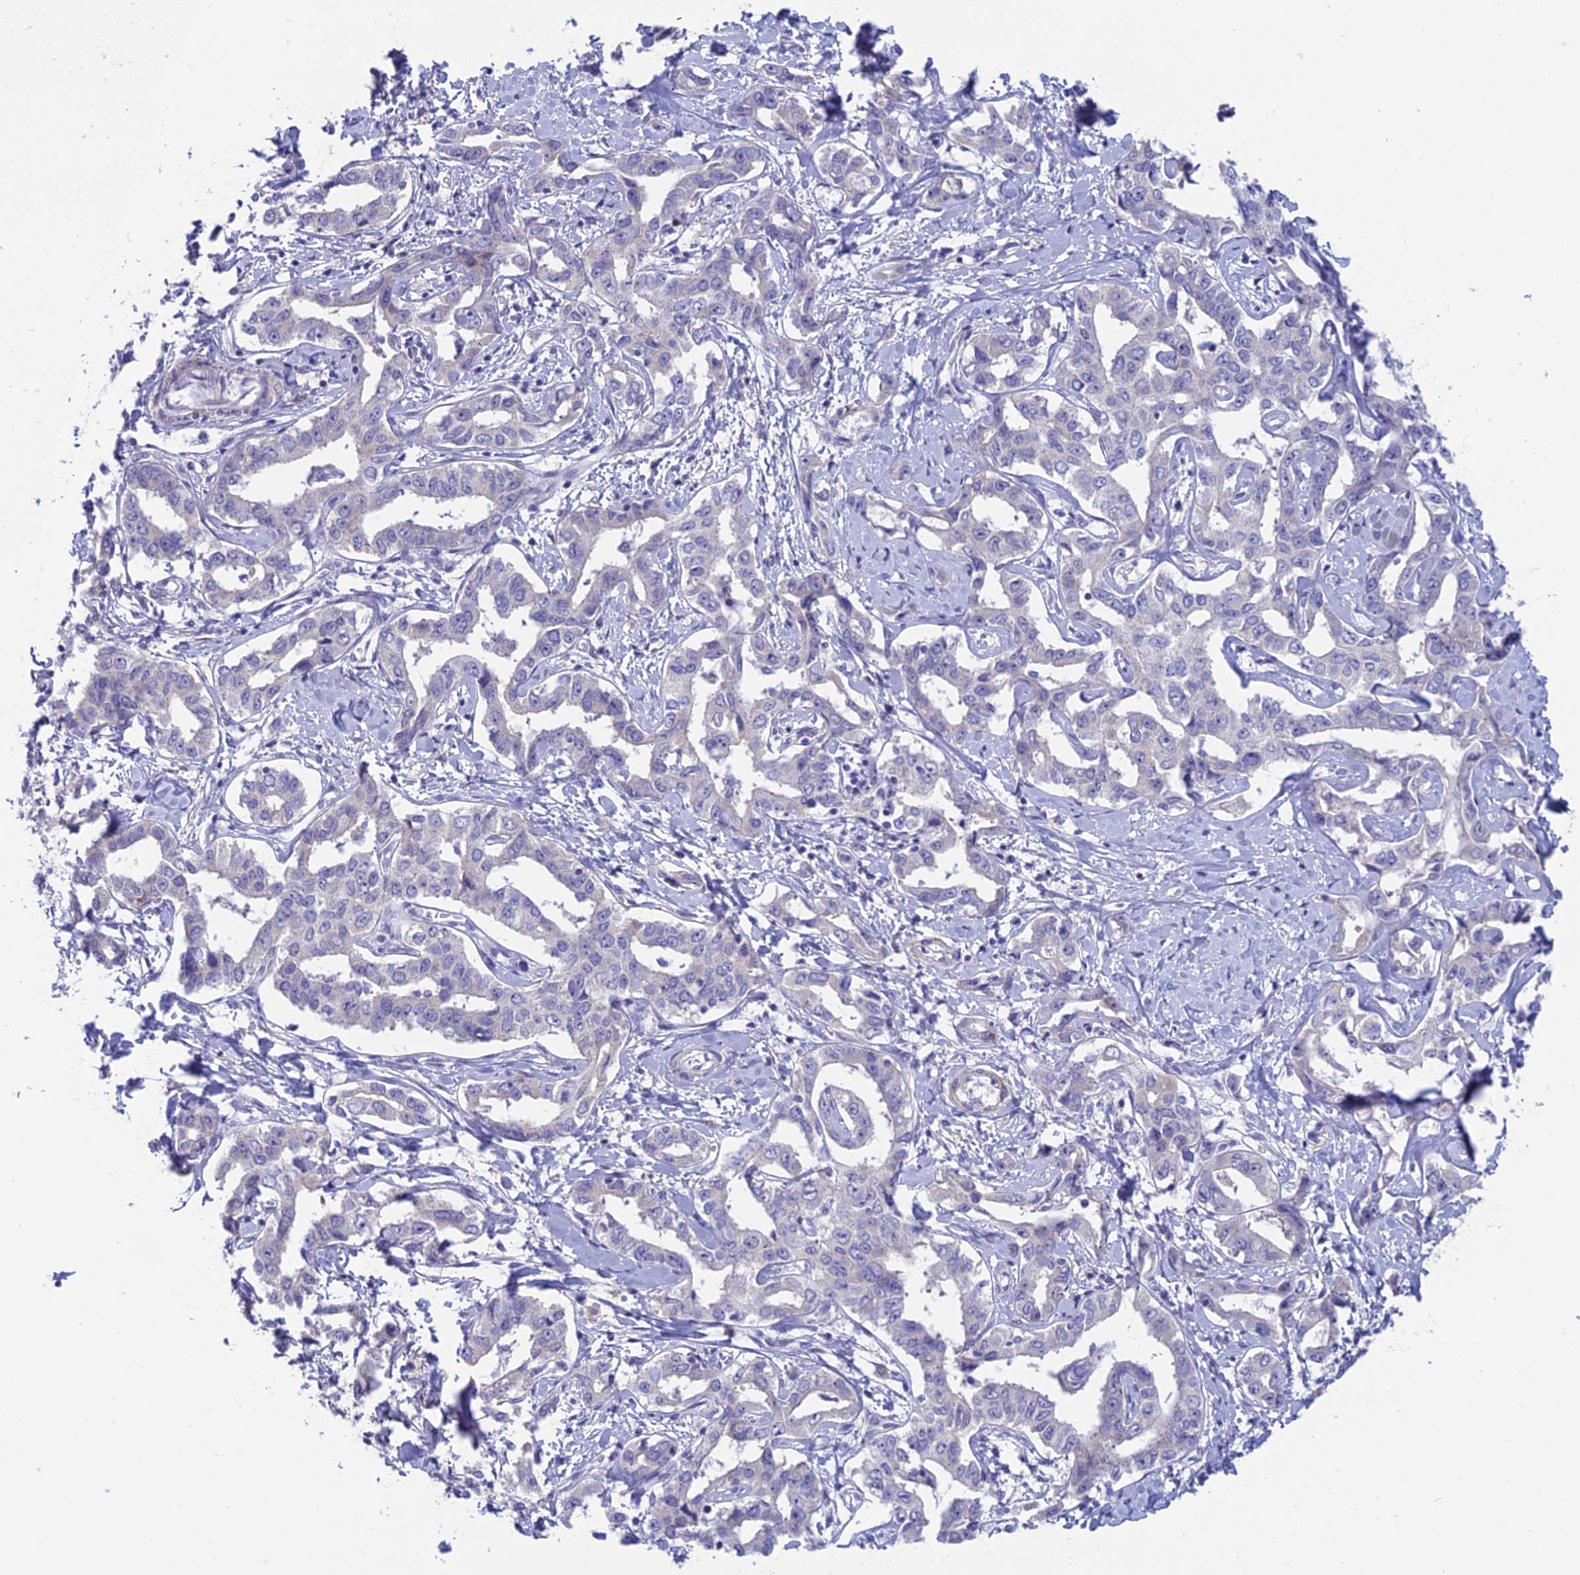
{"staining": {"intensity": "negative", "quantity": "none", "location": "none"}, "tissue": "liver cancer", "cell_type": "Tumor cells", "image_type": "cancer", "snomed": [{"axis": "morphology", "description": "Cholangiocarcinoma"}, {"axis": "topography", "description": "Liver"}], "caption": "DAB immunohistochemical staining of human cholangiocarcinoma (liver) displays no significant staining in tumor cells.", "gene": "XPO7", "patient": {"sex": "male", "age": 59}}